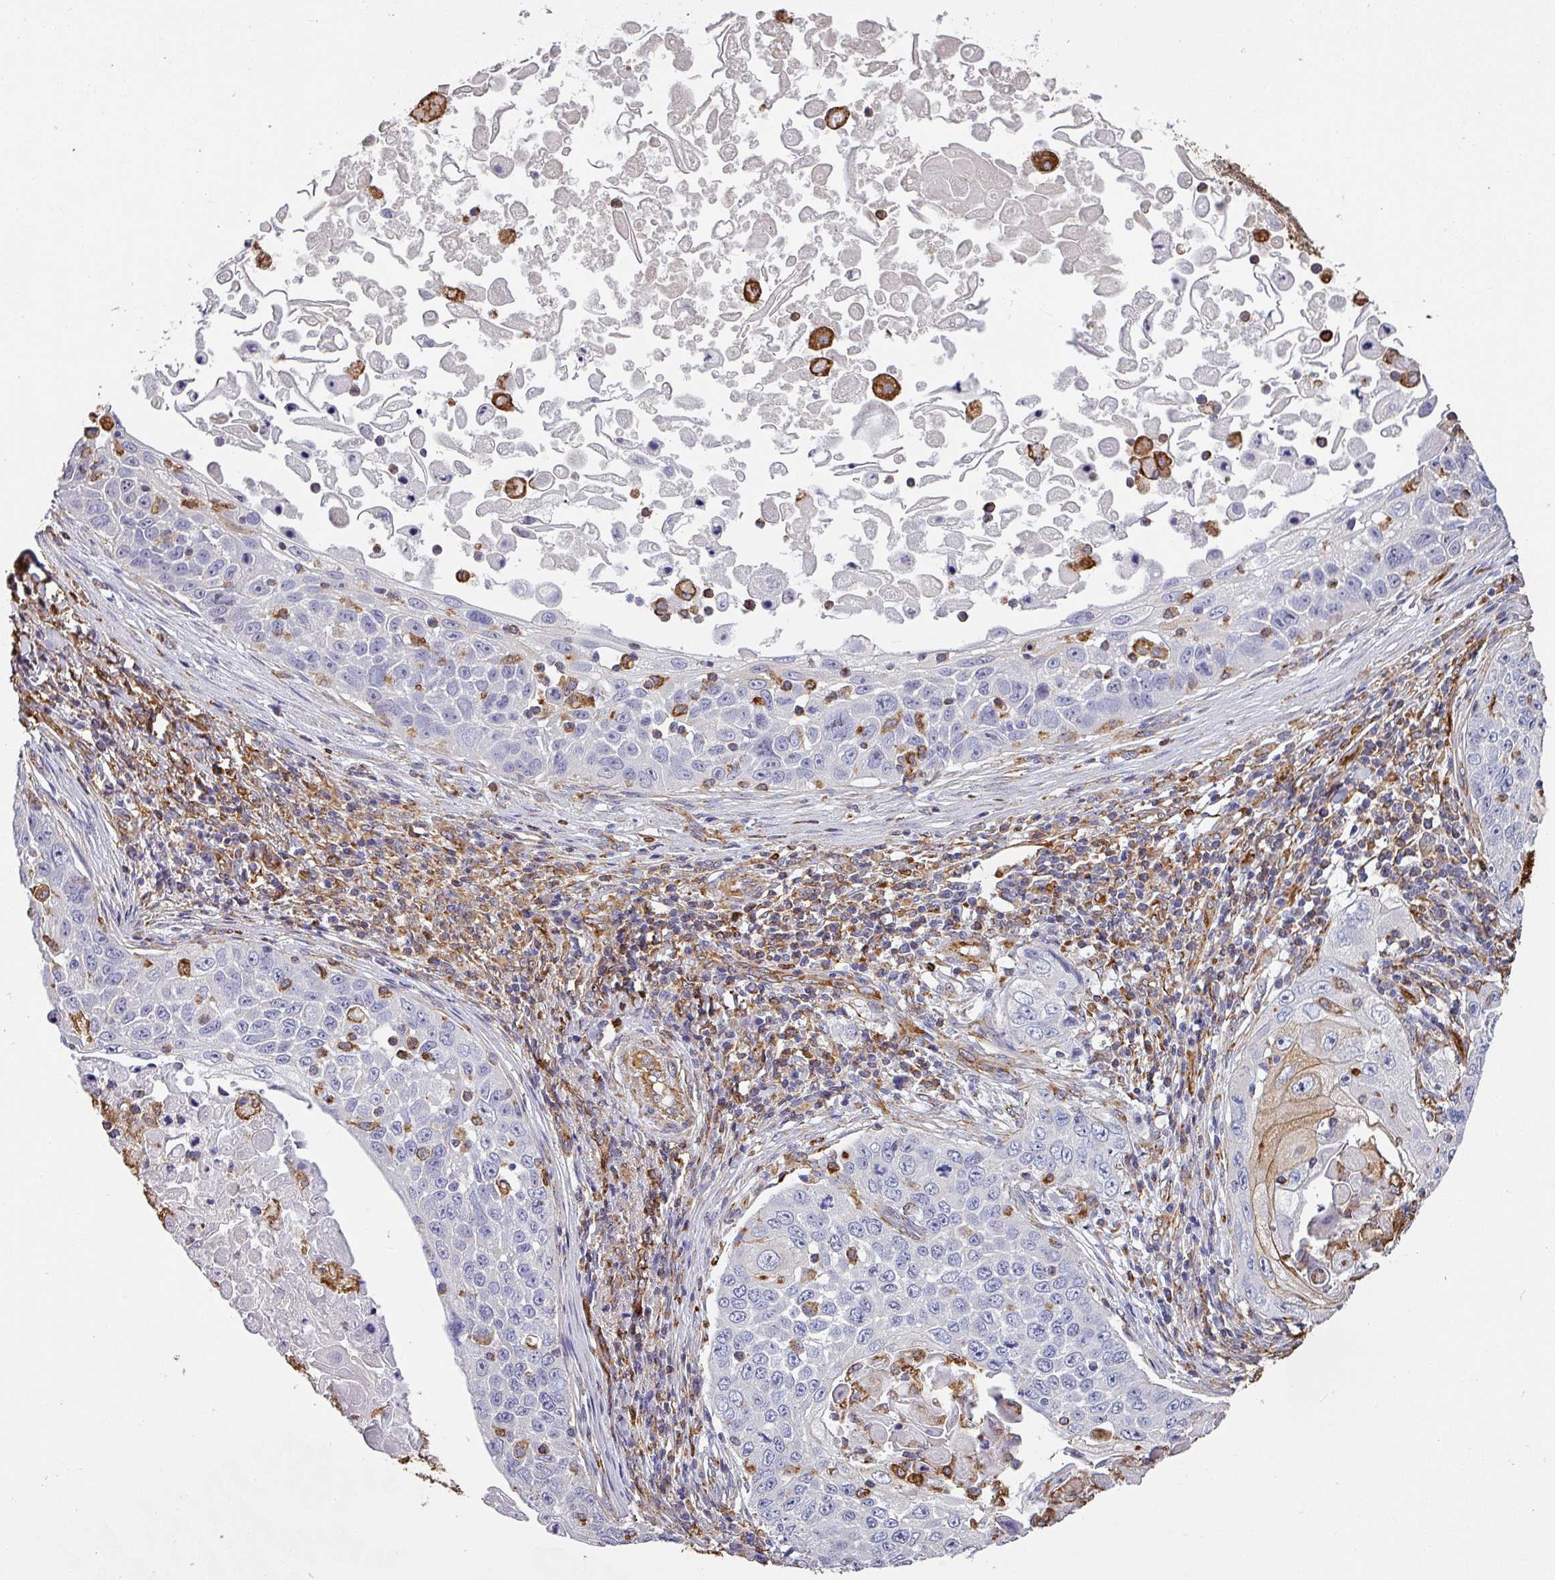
{"staining": {"intensity": "negative", "quantity": "none", "location": "none"}, "tissue": "skin cancer", "cell_type": "Tumor cells", "image_type": "cancer", "snomed": [{"axis": "morphology", "description": "Squamous cell carcinoma, NOS"}, {"axis": "topography", "description": "Skin"}], "caption": "An IHC image of squamous cell carcinoma (skin) is shown. There is no staining in tumor cells of squamous cell carcinoma (skin).", "gene": "ZNF280C", "patient": {"sex": "male", "age": 24}}